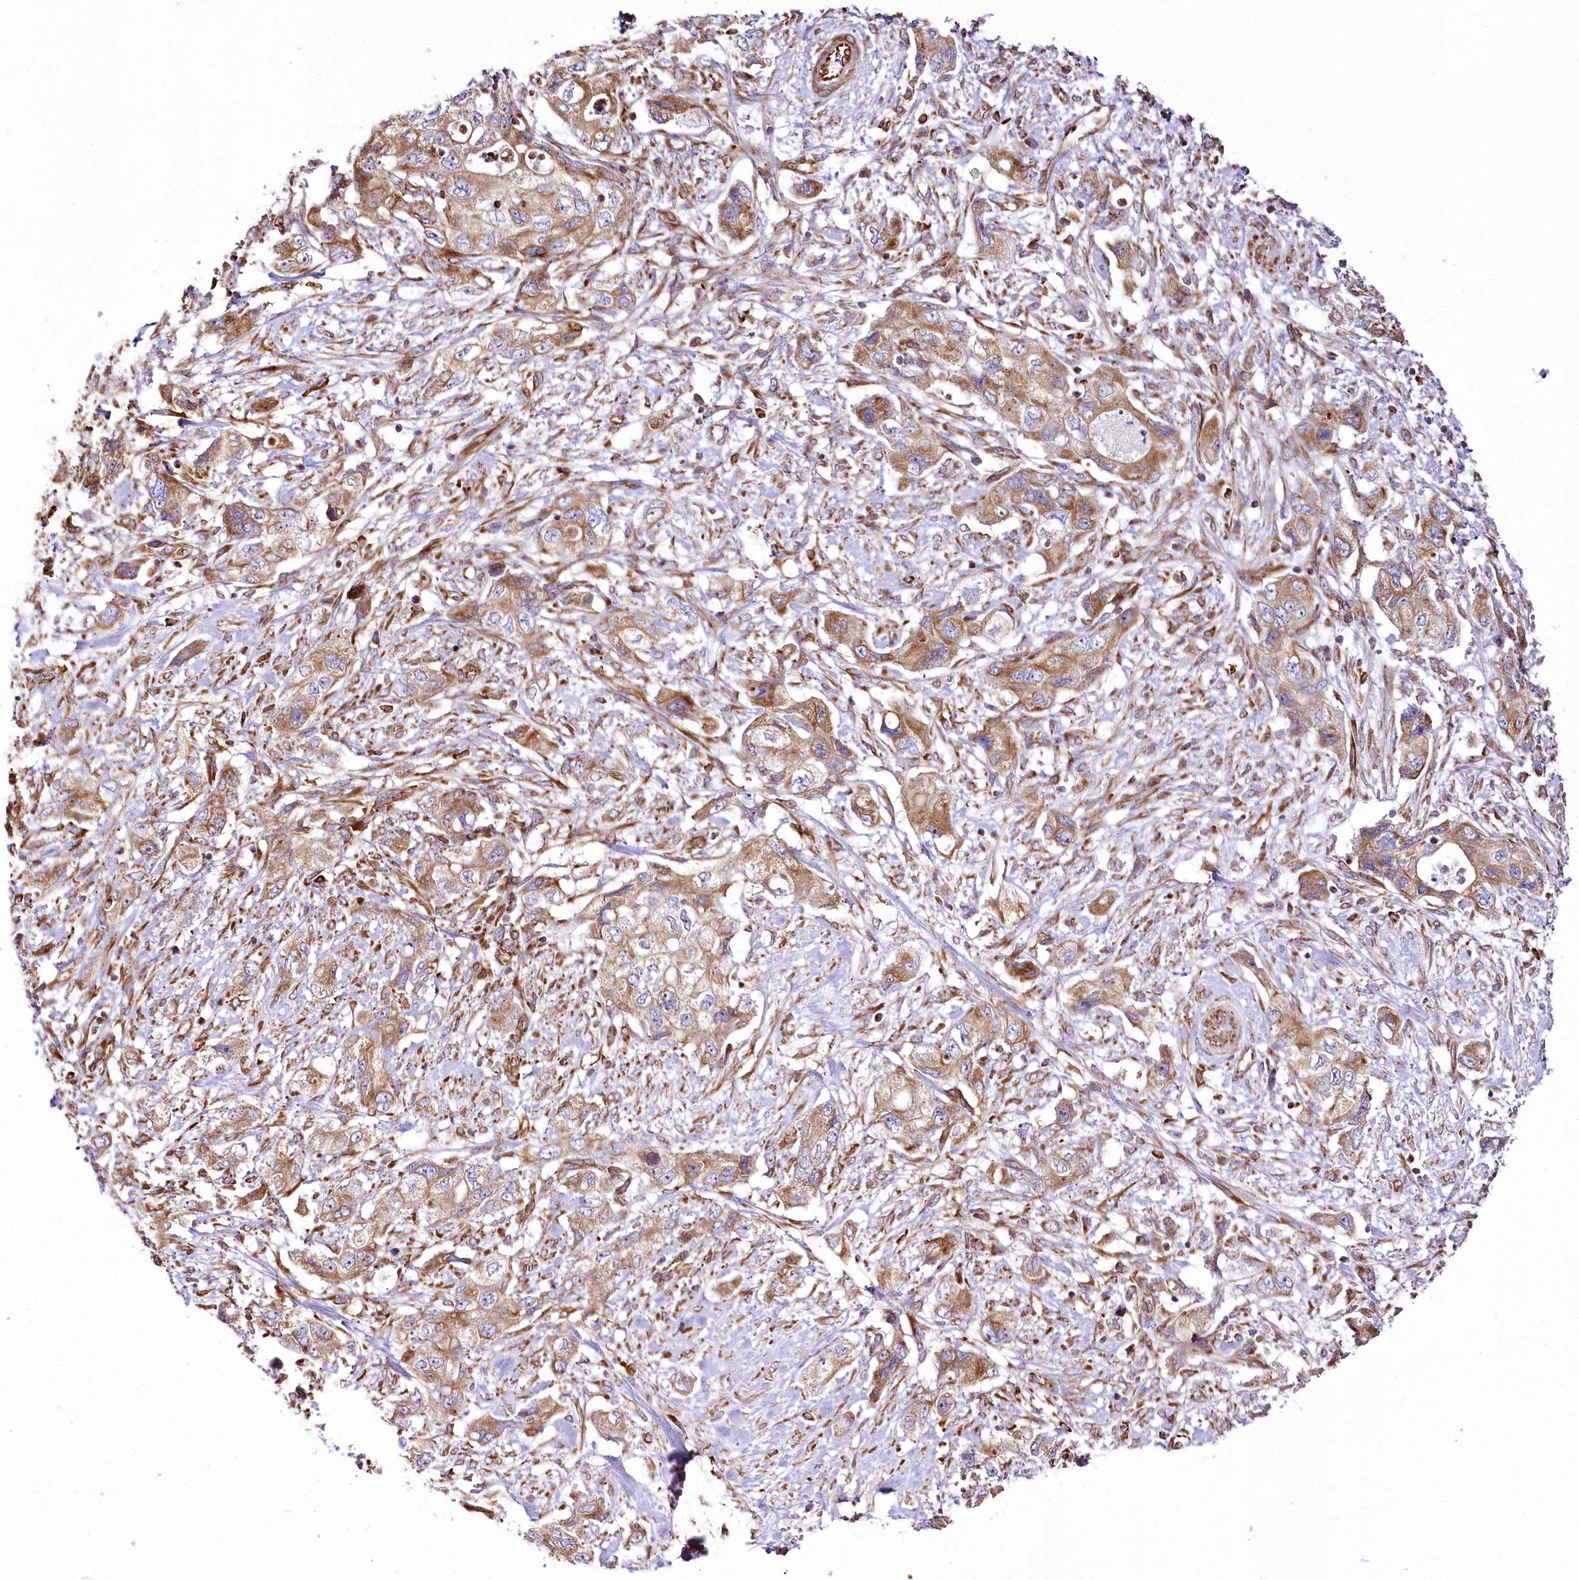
{"staining": {"intensity": "moderate", "quantity": ">75%", "location": "cytoplasmic/membranous"}, "tissue": "pancreatic cancer", "cell_type": "Tumor cells", "image_type": "cancer", "snomed": [{"axis": "morphology", "description": "Adenocarcinoma, NOS"}, {"axis": "topography", "description": "Pancreas"}], "caption": "A brown stain labels moderate cytoplasmic/membranous positivity of a protein in adenocarcinoma (pancreatic) tumor cells.", "gene": "THUMPD3", "patient": {"sex": "female", "age": 73}}